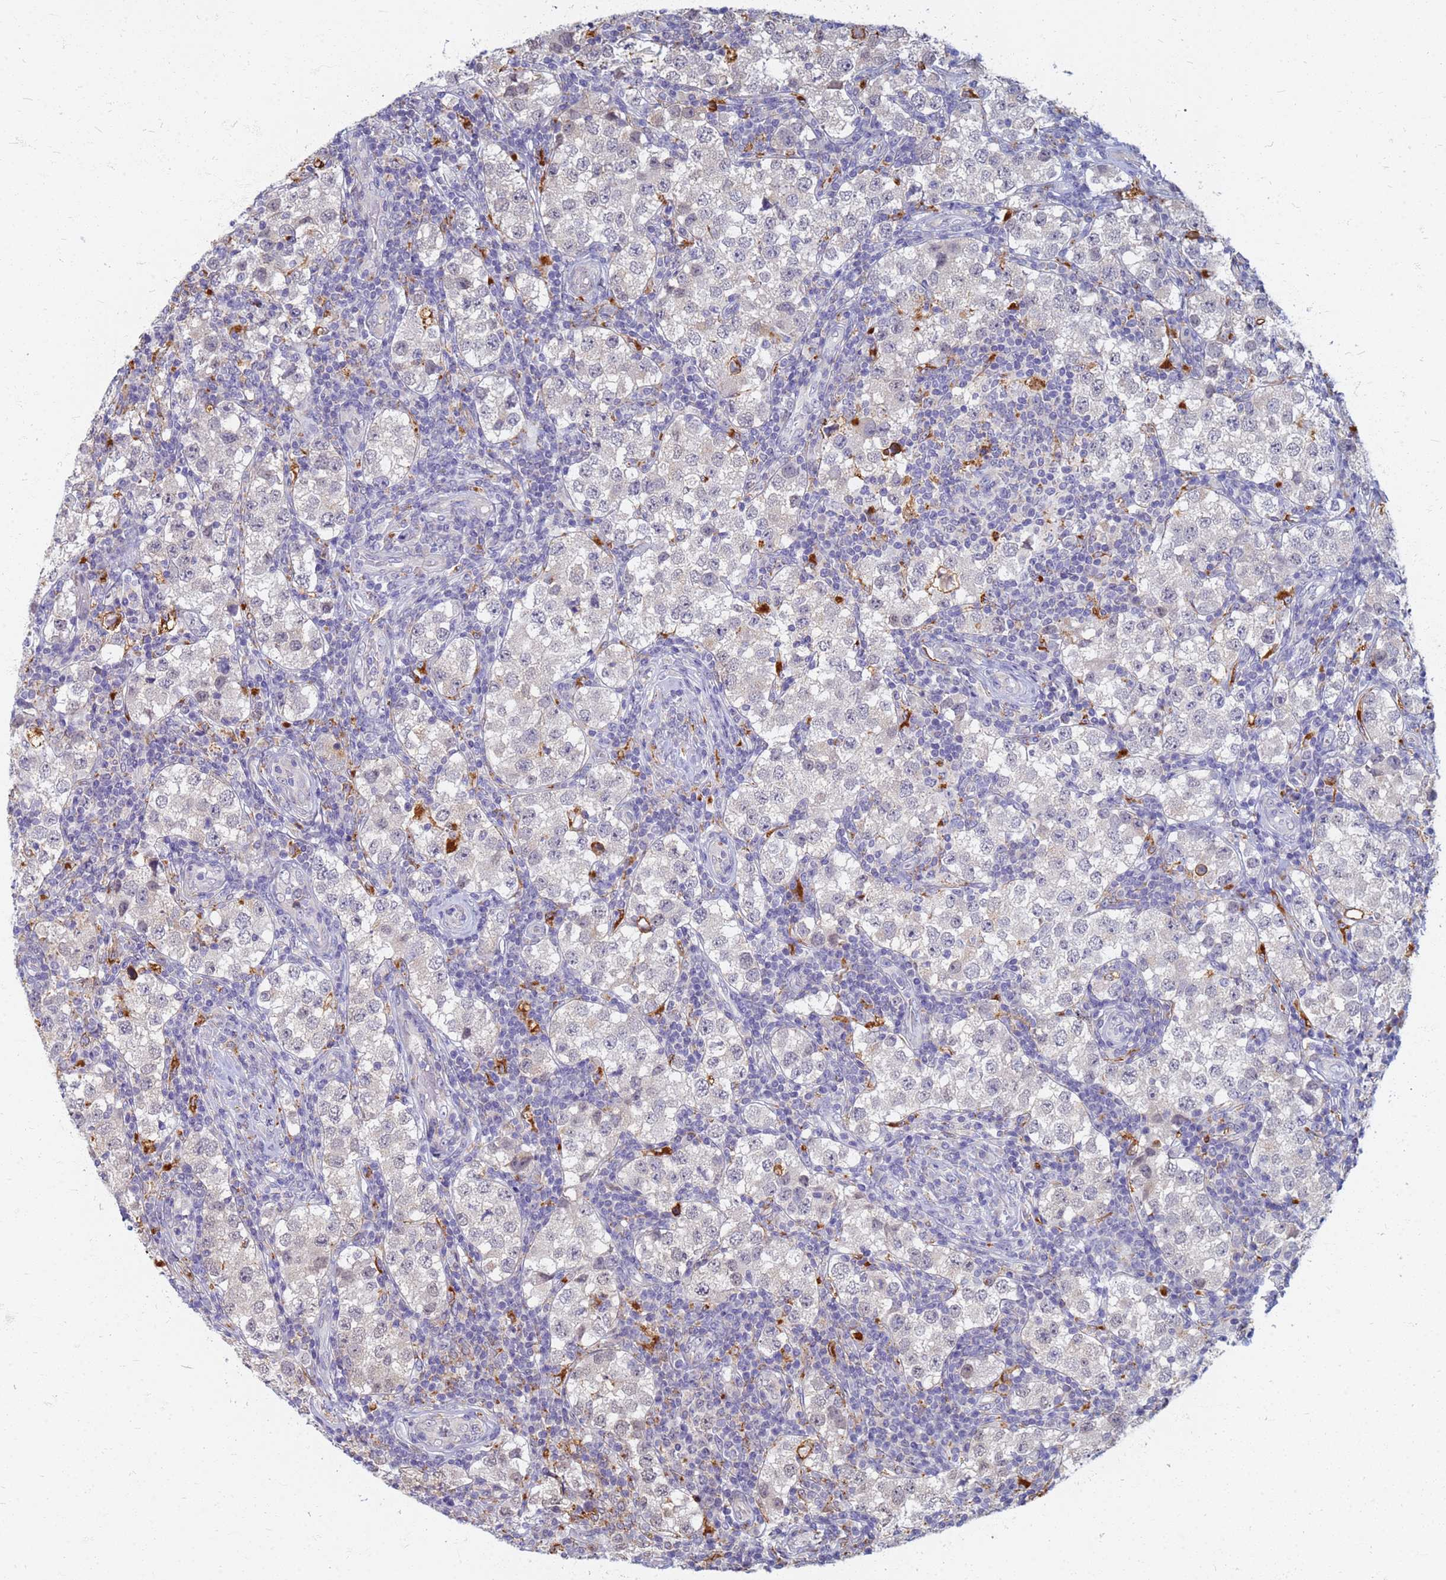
{"staining": {"intensity": "weak", "quantity": "<25%", "location": "cytoplasmic/membranous"}, "tissue": "testis cancer", "cell_type": "Tumor cells", "image_type": "cancer", "snomed": [{"axis": "morphology", "description": "Seminoma, NOS"}, {"axis": "topography", "description": "Testis"}], "caption": "A high-resolution micrograph shows immunohistochemistry staining of seminoma (testis), which demonstrates no significant staining in tumor cells.", "gene": "ATP6V1E1", "patient": {"sex": "male", "age": 34}}